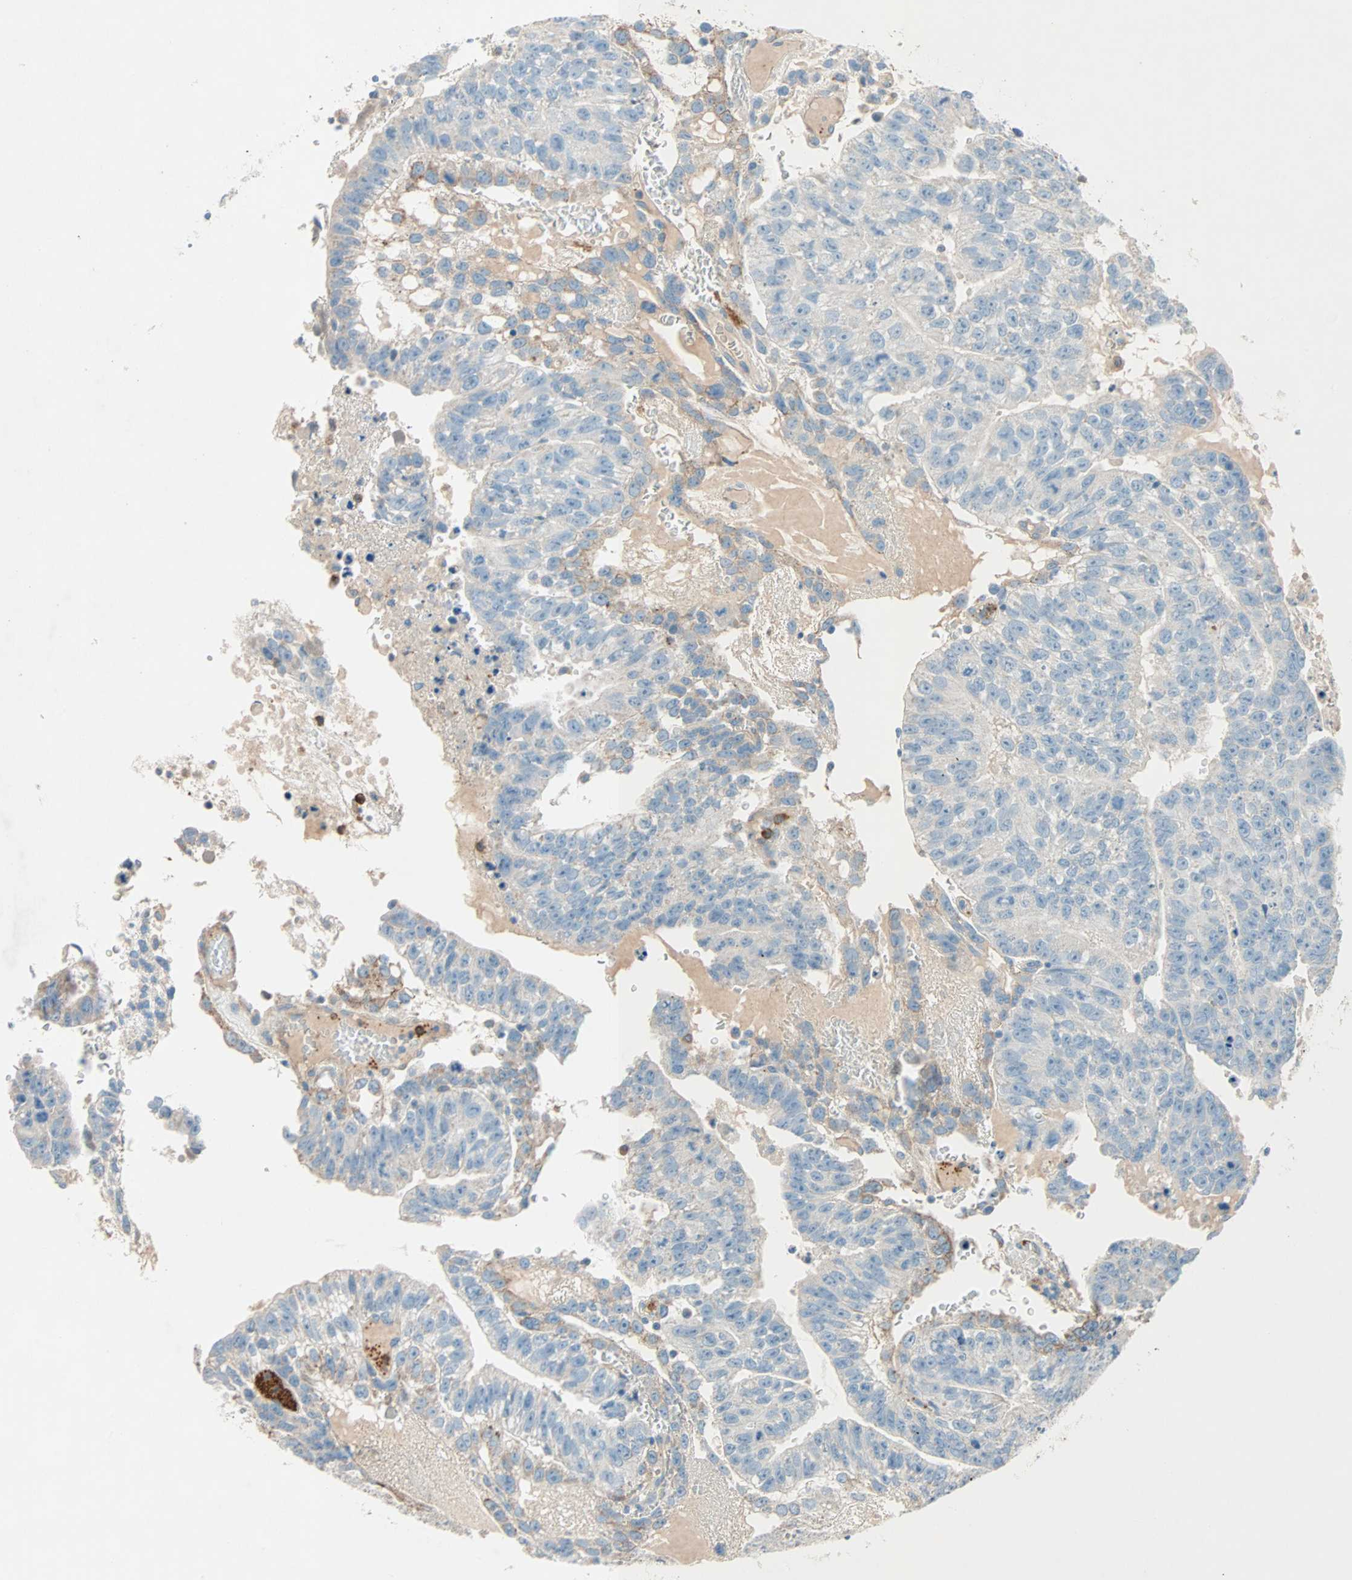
{"staining": {"intensity": "moderate", "quantity": ">75%", "location": "cytoplasmic/membranous"}, "tissue": "testis cancer", "cell_type": "Tumor cells", "image_type": "cancer", "snomed": [{"axis": "morphology", "description": "Seminoma, NOS"}, {"axis": "morphology", "description": "Carcinoma, Embryonal, NOS"}, {"axis": "topography", "description": "Testis"}], "caption": "Testis cancer (embryonal carcinoma) was stained to show a protein in brown. There is medium levels of moderate cytoplasmic/membranous staining in about >75% of tumor cells. Nuclei are stained in blue.", "gene": "LY6G6F", "patient": {"sex": "male", "age": 52}}